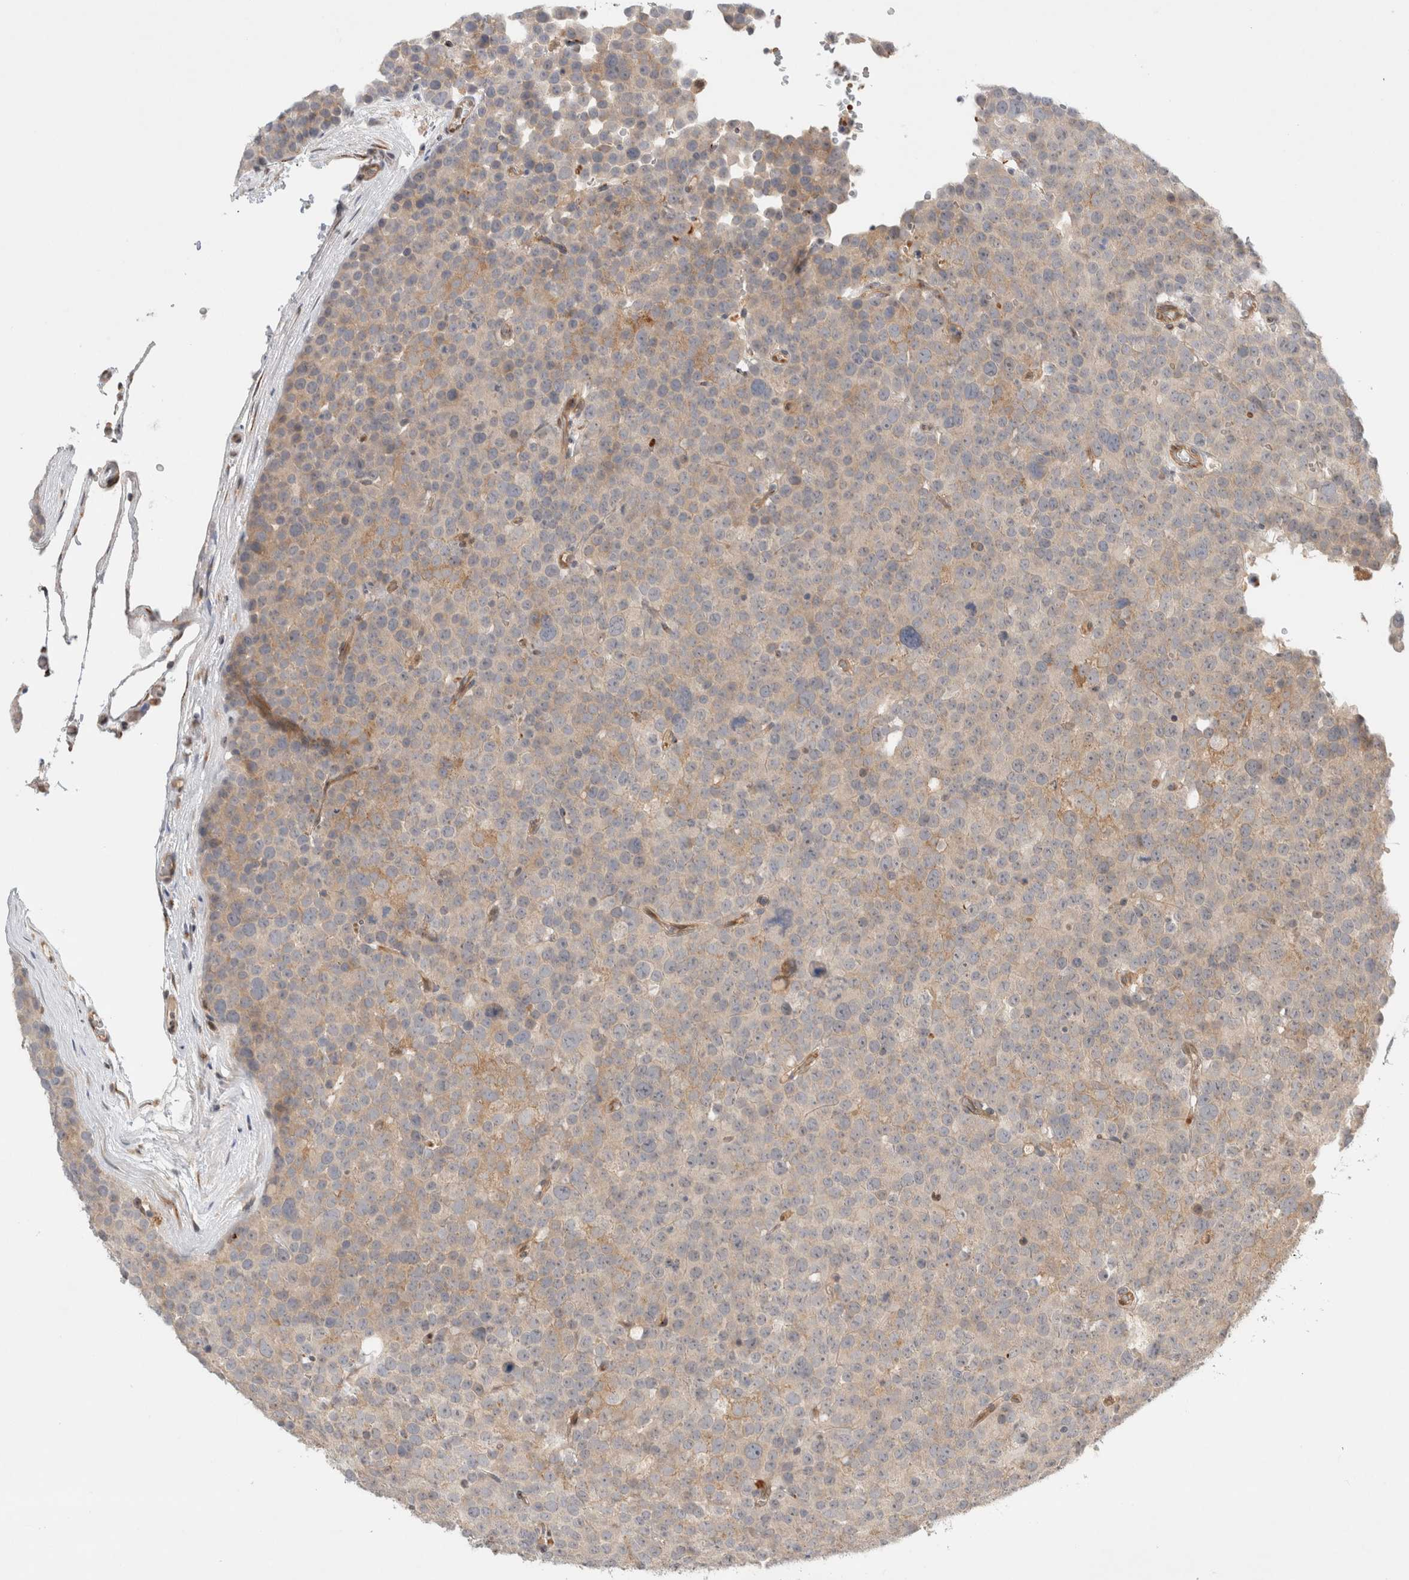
{"staining": {"intensity": "weak", "quantity": "<25%", "location": "cytoplasmic/membranous"}, "tissue": "testis cancer", "cell_type": "Tumor cells", "image_type": "cancer", "snomed": [{"axis": "morphology", "description": "Seminoma, NOS"}, {"axis": "topography", "description": "Testis"}], "caption": "High magnification brightfield microscopy of testis cancer stained with DAB (brown) and counterstained with hematoxylin (blue): tumor cells show no significant positivity.", "gene": "OTUD6B", "patient": {"sex": "male", "age": 71}}